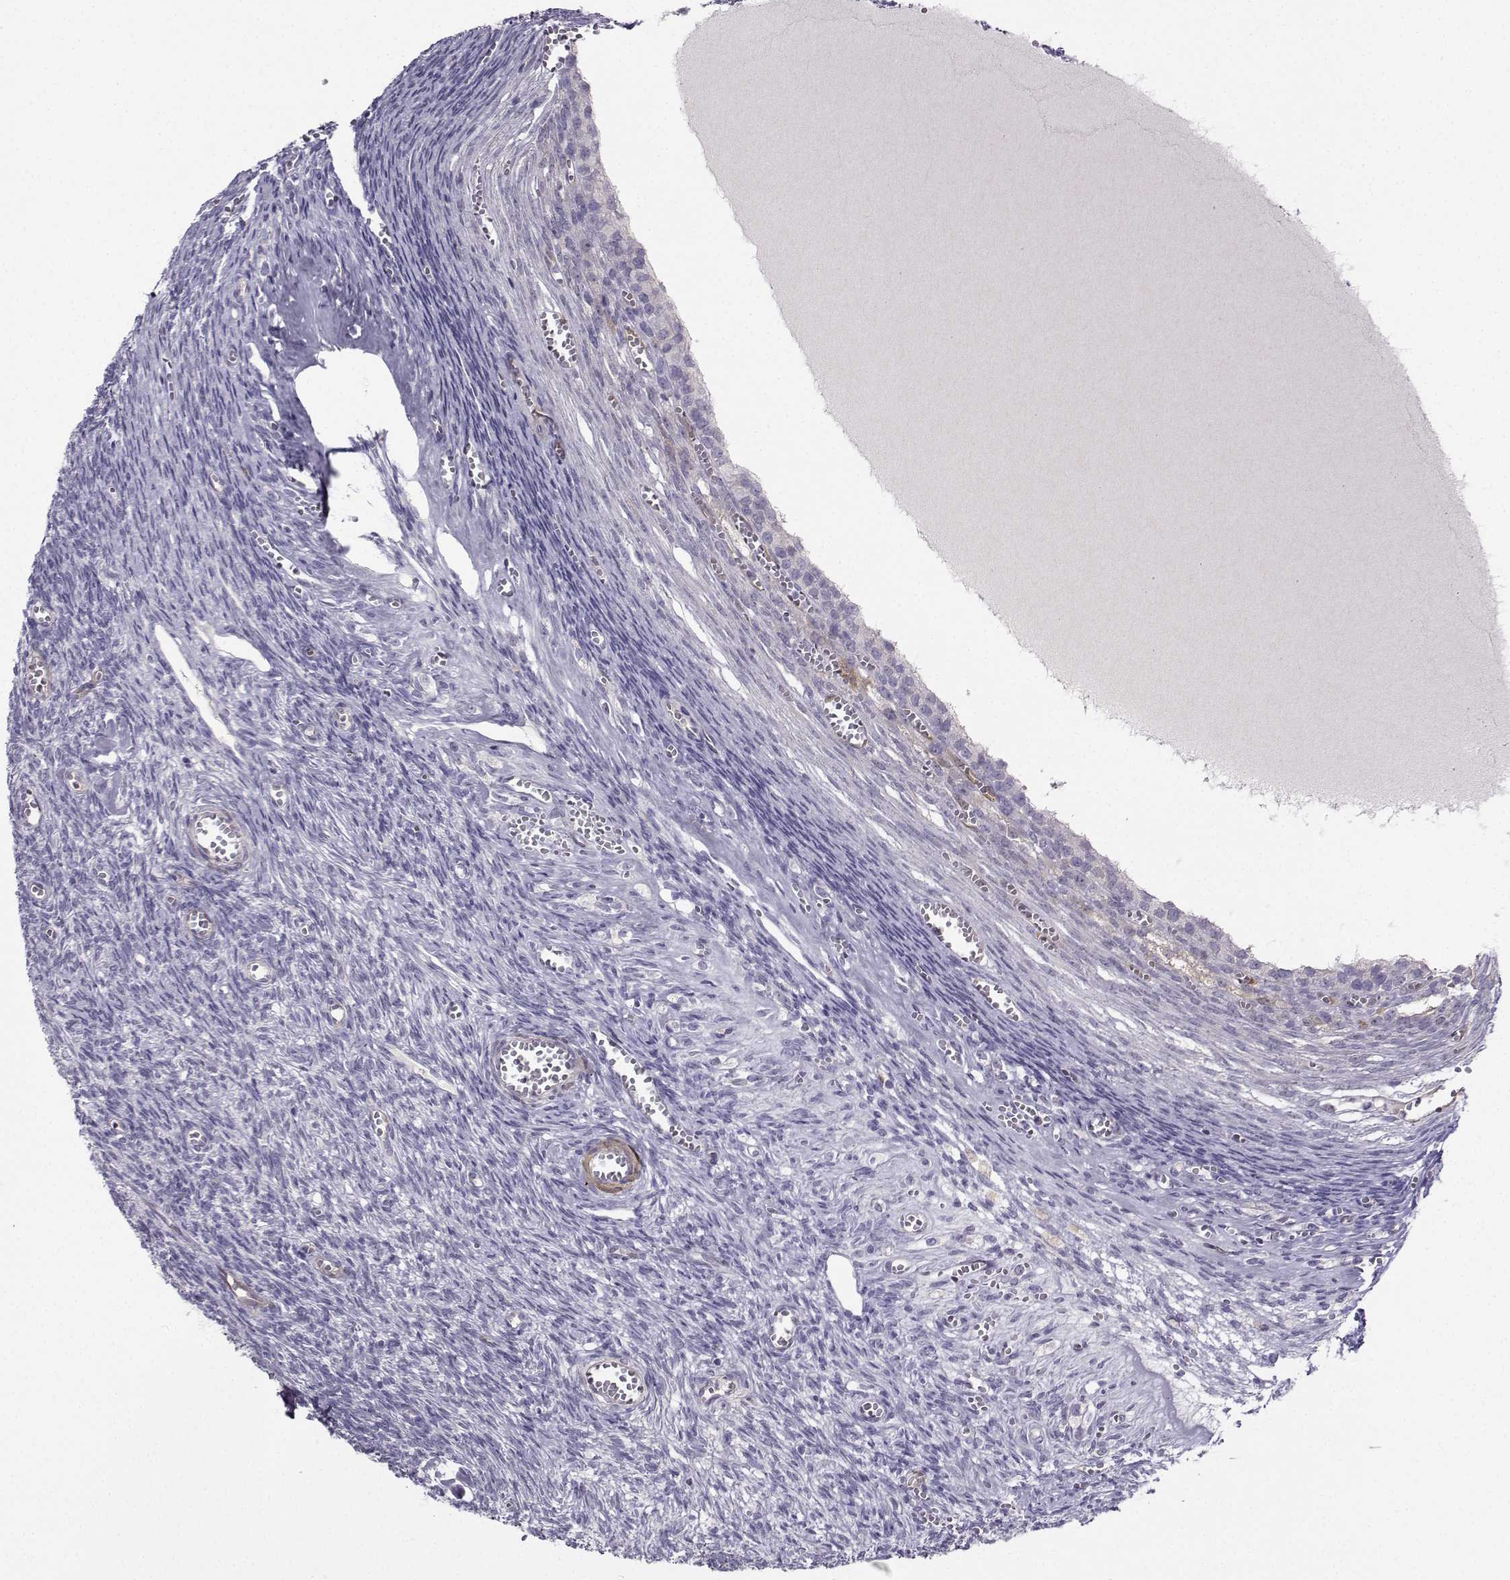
{"staining": {"intensity": "negative", "quantity": "none", "location": "none"}, "tissue": "ovary", "cell_type": "Follicle cells", "image_type": "normal", "snomed": [{"axis": "morphology", "description": "Normal tissue, NOS"}, {"axis": "topography", "description": "Ovary"}], "caption": "Ovary stained for a protein using immunohistochemistry (IHC) reveals no positivity follicle cells.", "gene": "NQO1", "patient": {"sex": "female", "age": 43}}